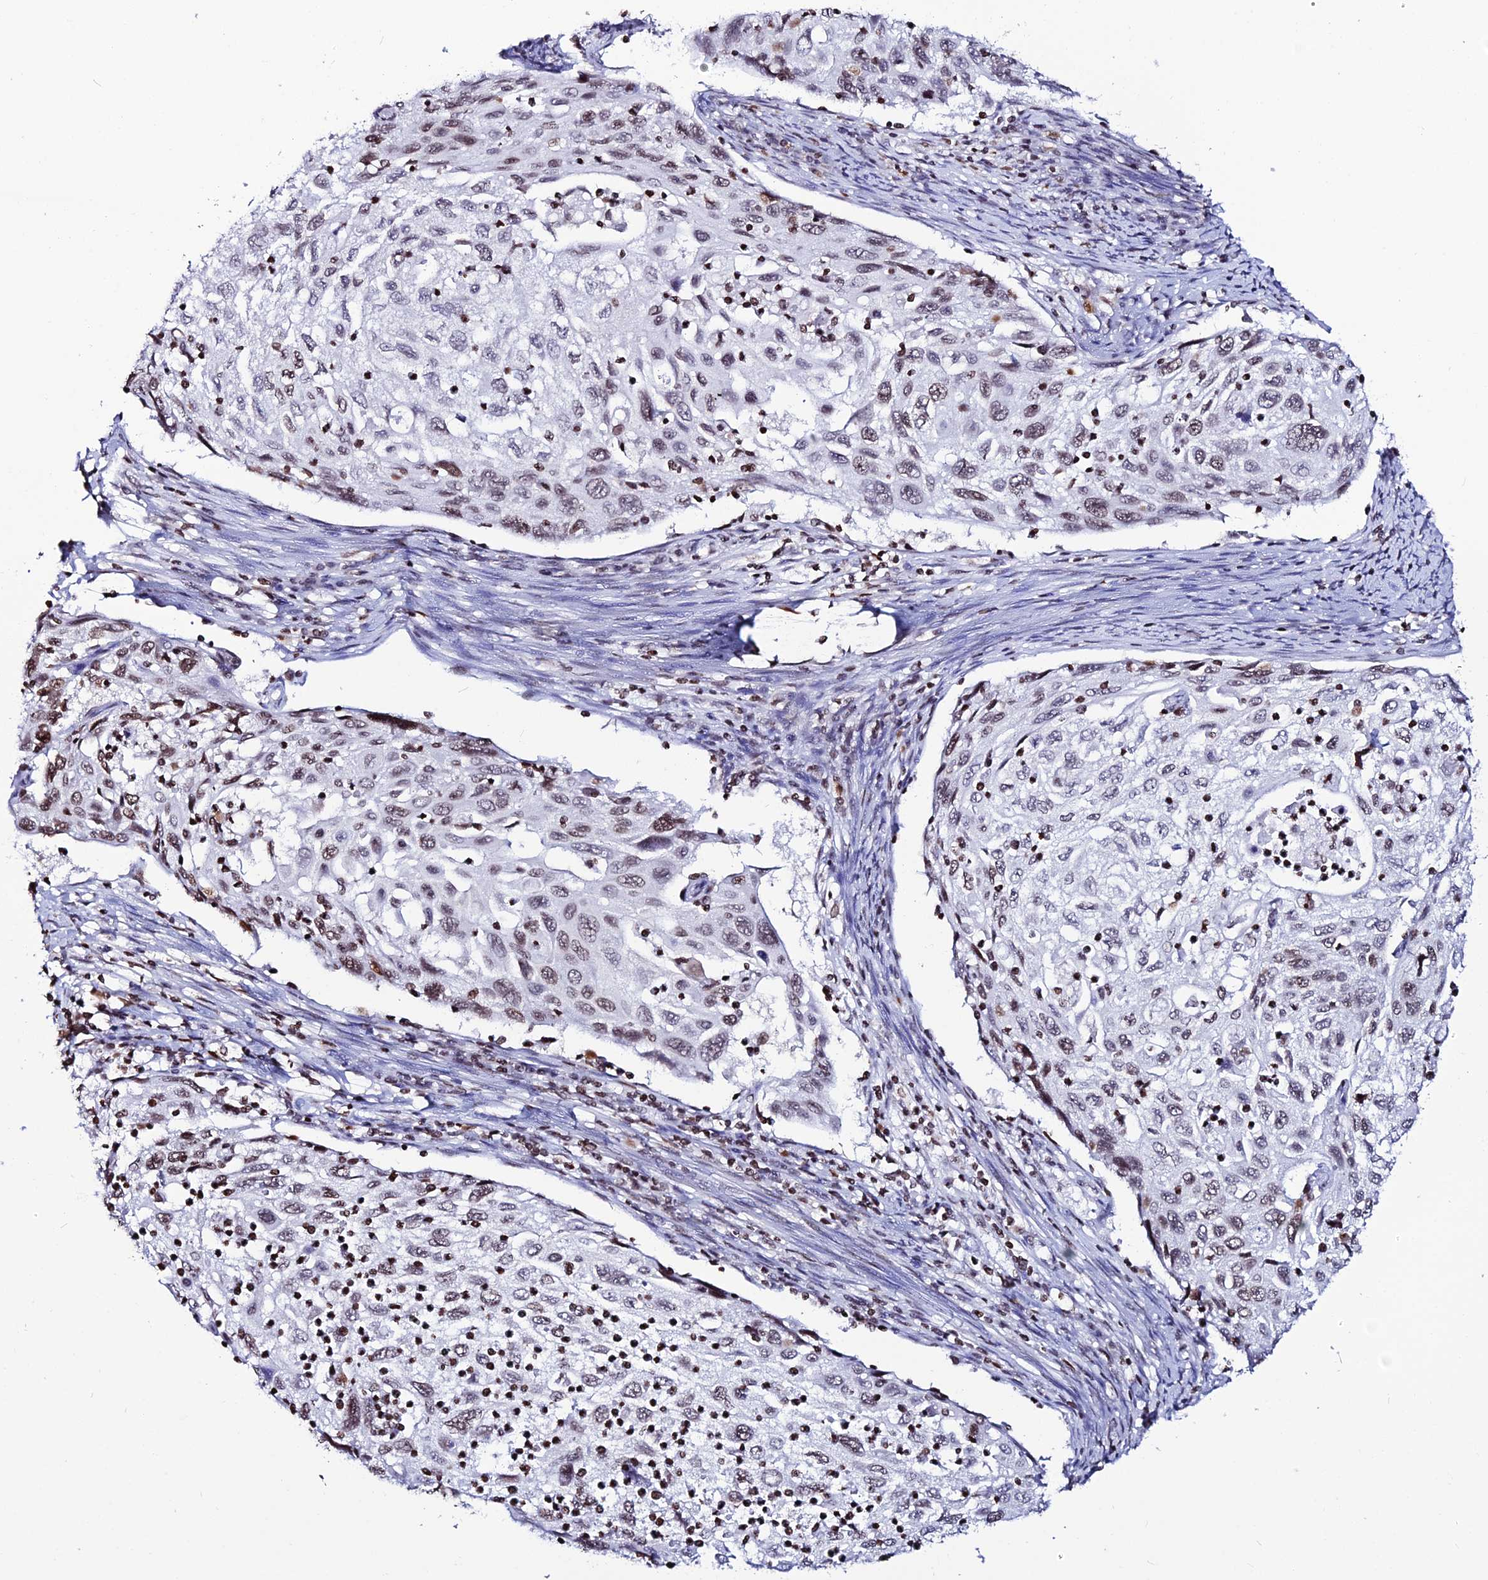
{"staining": {"intensity": "moderate", "quantity": "25%-75%", "location": "nuclear"}, "tissue": "cervical cancer", "cell_type": "Tumor cells", "image_type": "cancer", "snomed": [{"axis": "morphology", "description": "Squamous cell carcinoma, NOS"}, {"axis": "topography", "description": "Cervix"}], "caption": "Immunohistochemical staining of human cervical cancer (squamous cell carcinoma) exhibits medium levels of moderate nuclear protein staining in approximately 25%-75% of tumor cells. The staining was performed using DAB (3,3'-diaminobenzidine), with brown indicating positive protein expression. Nuclei are stained blue with hematoxylin.", "gene": "MACROH2A2", "patient": {"sex": "female", "age": 70}}